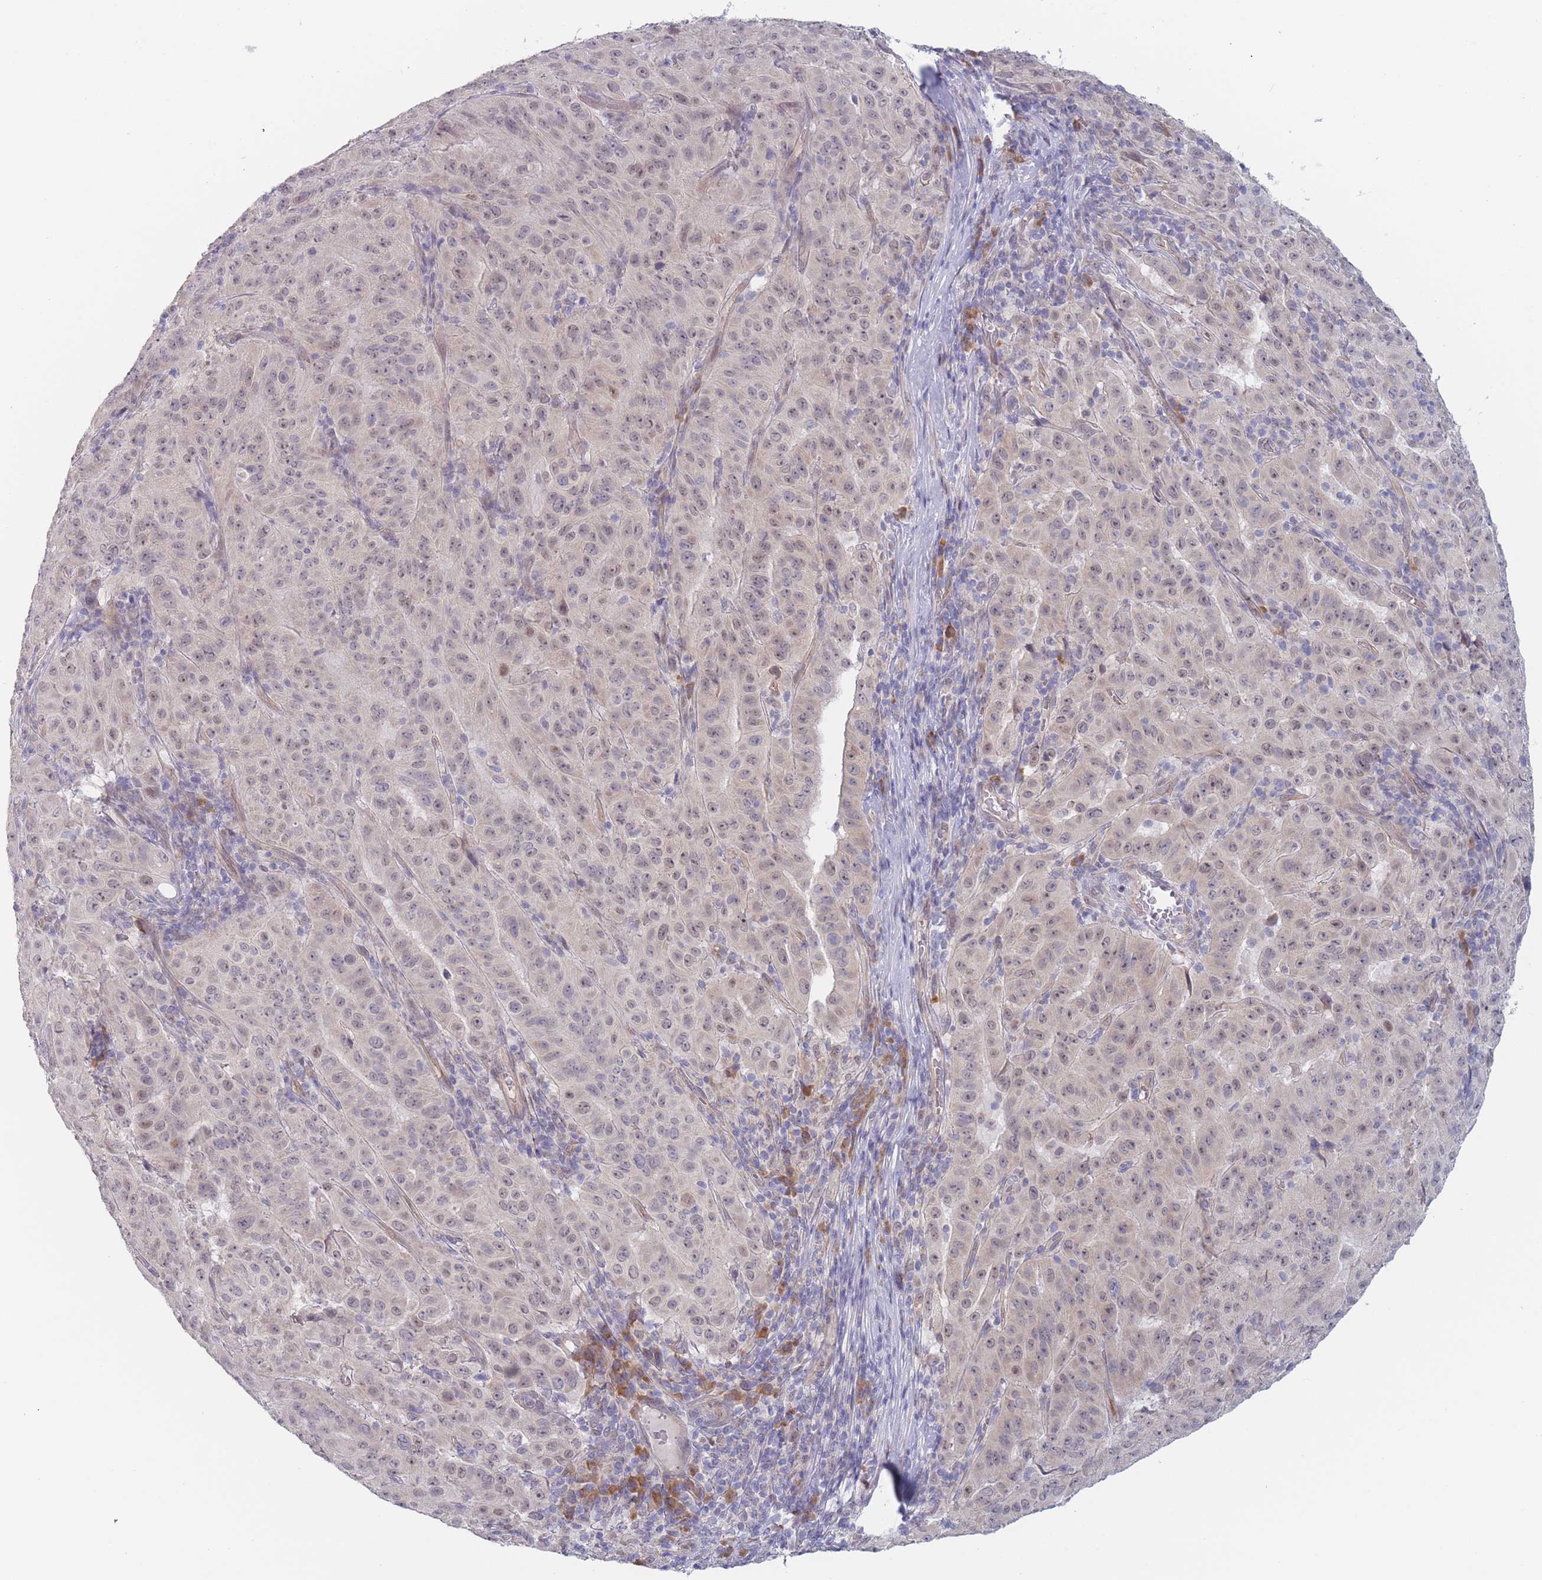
{"staining": {"intensity": "weak", "quantity": ">75%", "location": "nuclear"}, "tissue": "pancreatic cancer", "cell_type": "Tumor cells", "image_type": "cancer", "snomed": [{"axis": "morphology", "description": "Adenocarcinoma, NOS"}, {"axis": "topography", "description": "Pancreas"}], "caption": "Adenocarcinoma (pancreatic) tissue demonstrates weak nuclear staining in about >75% of tumor cells, visualized by immunohistochemistry.", "gene": "FAM227B", "patient": {"sex": "male", "age": 63}}